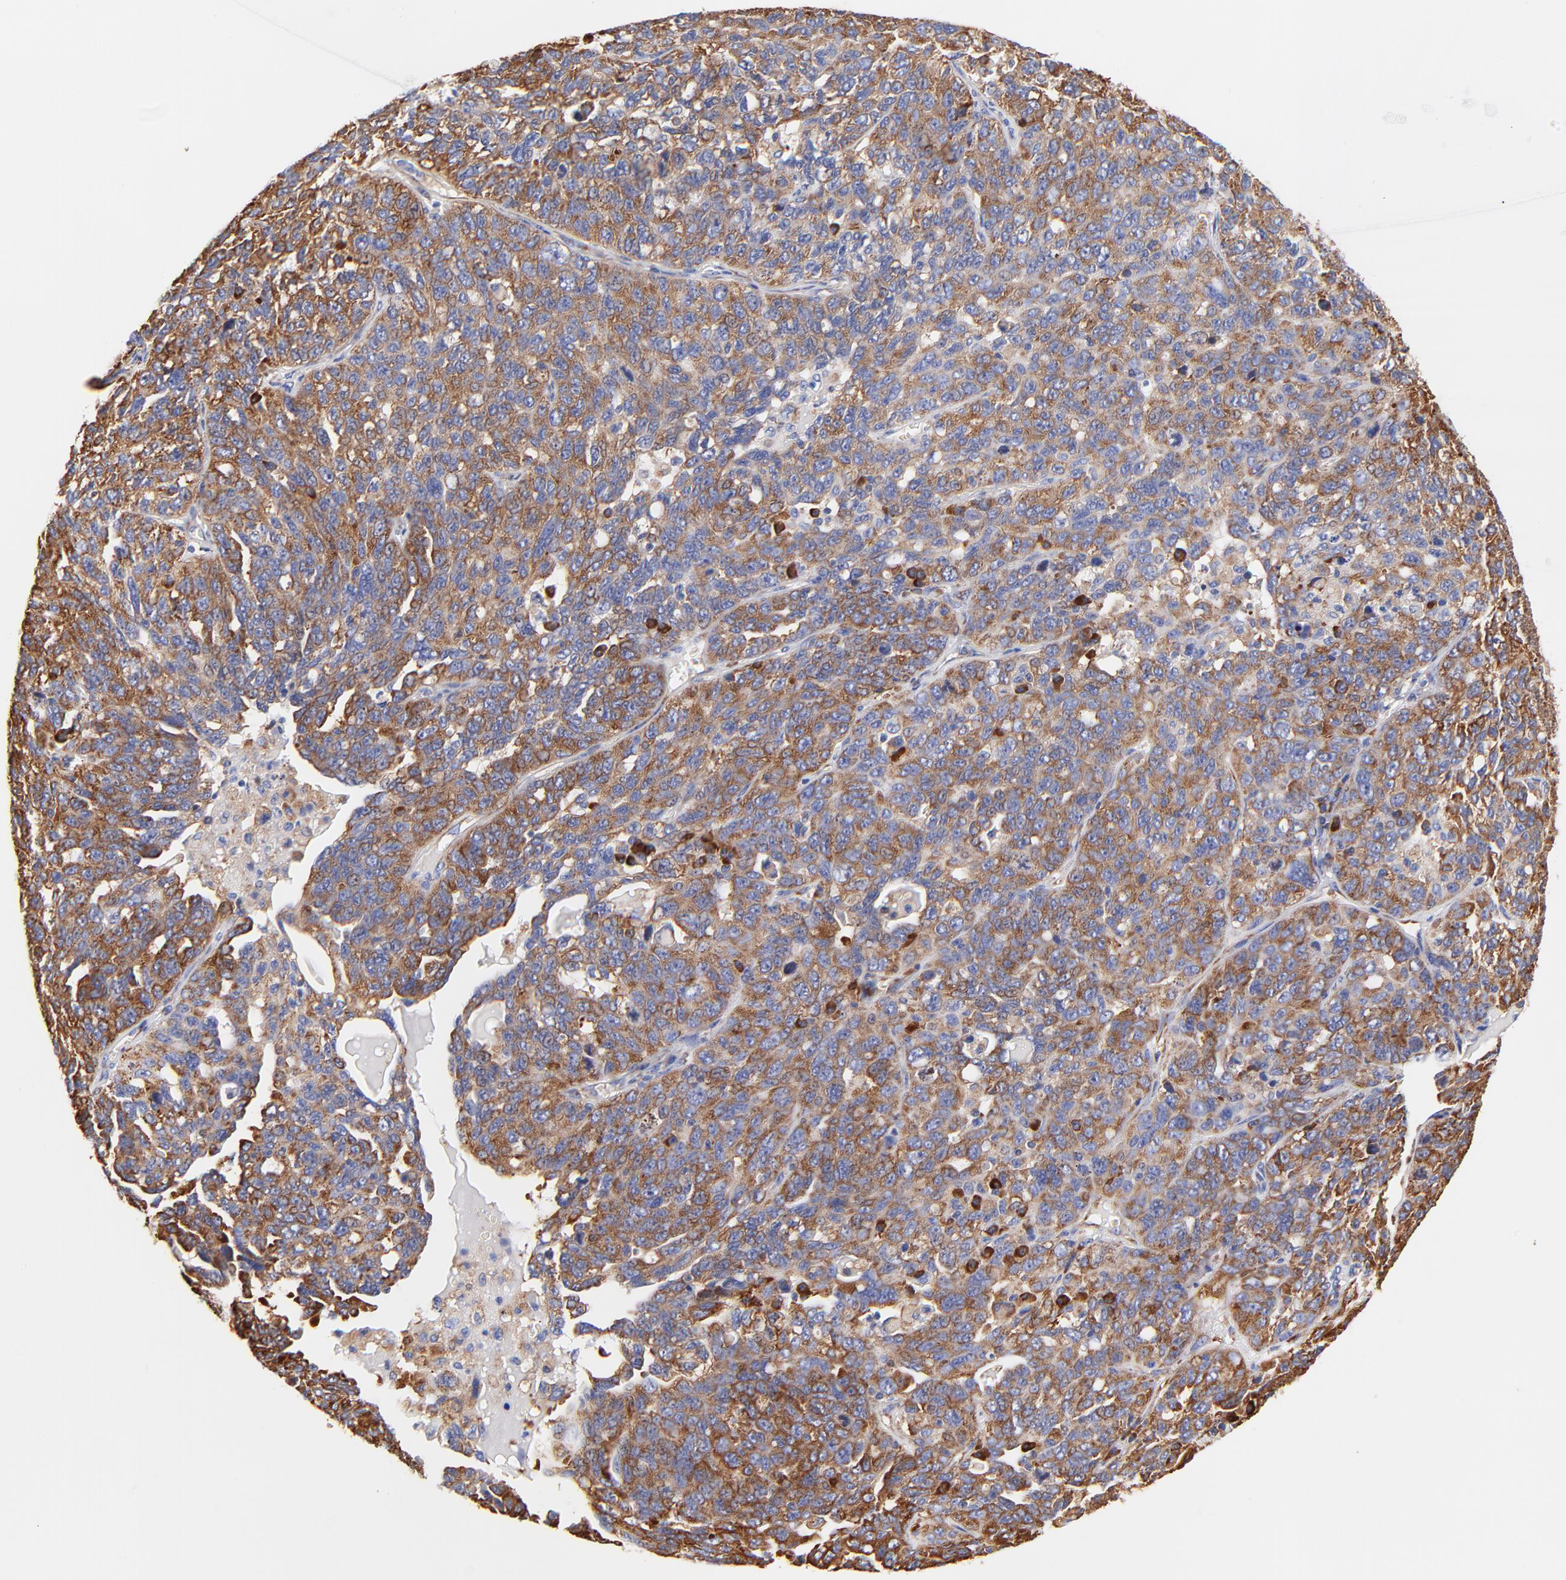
{"staining": {"intensity": "strong", "quantity": ">75%", "location": "cytoplasmic/membranous"}, "tissue": "ovarian cancer", "cell_type": "Tumor cells", "image_type": "cancer", "snomed": [{"axis": "morphology", "description": "Cystadenocarcinoma, serous, NOS"}, {"axis": "topography", "description": "Ovary"}], "caption": "Immunohistochemical staining of ovarian serous cystadenocarcinoma displays strong cytoplasmic/membranous protein staining in about >75% of tumor cells.", "gene": "RPL27", "patient": {"sex": "female", "age": 71}}